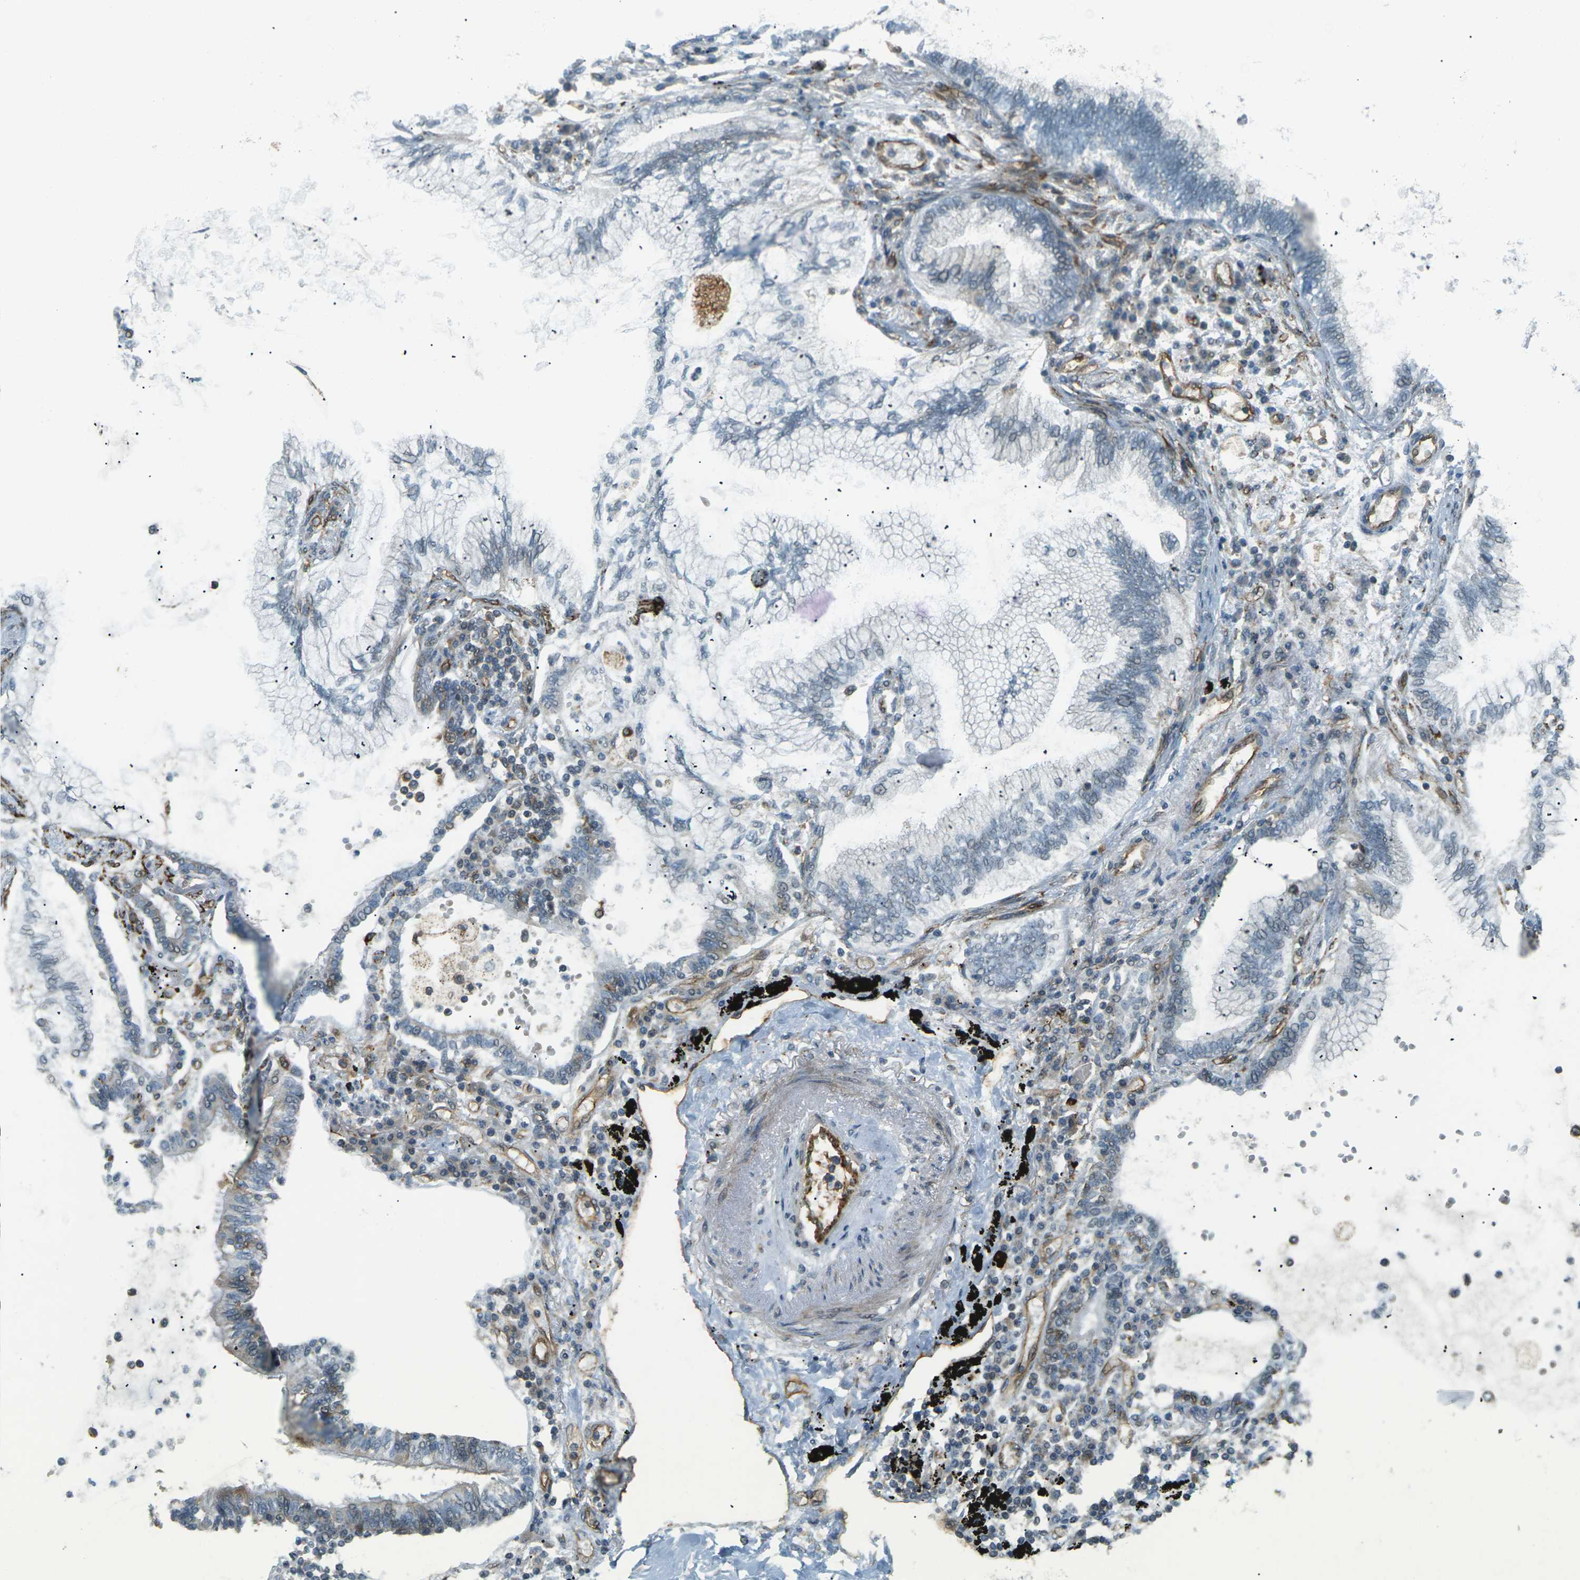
{"staining": {"intensity": "weak", "quantity": "<25%", "location": "cytoplasmic/membranous"}, "tissue": "lung cancer", "cell_type": "Tumor cells", "image_type": "cancer", "snomed": [{"axis": "morphology", "description": "Normal tissue, NOS"}, {"axis": "morphology", "description": "Adenocarcinoma, NOS"}, {"axis": "topography", "description": "Bronchus"}, {"axis": "topography", "description": "Lung"}], "caption": "High magnification brightfield microscopy of lung cancer (adenocarcinoma) stained with DAB (brown) and counterstained with hematoxylin (blue): tumor cells show no significant staining.", "gene": "S1PR1", "patient": {"sex": "female", "age": 70}}